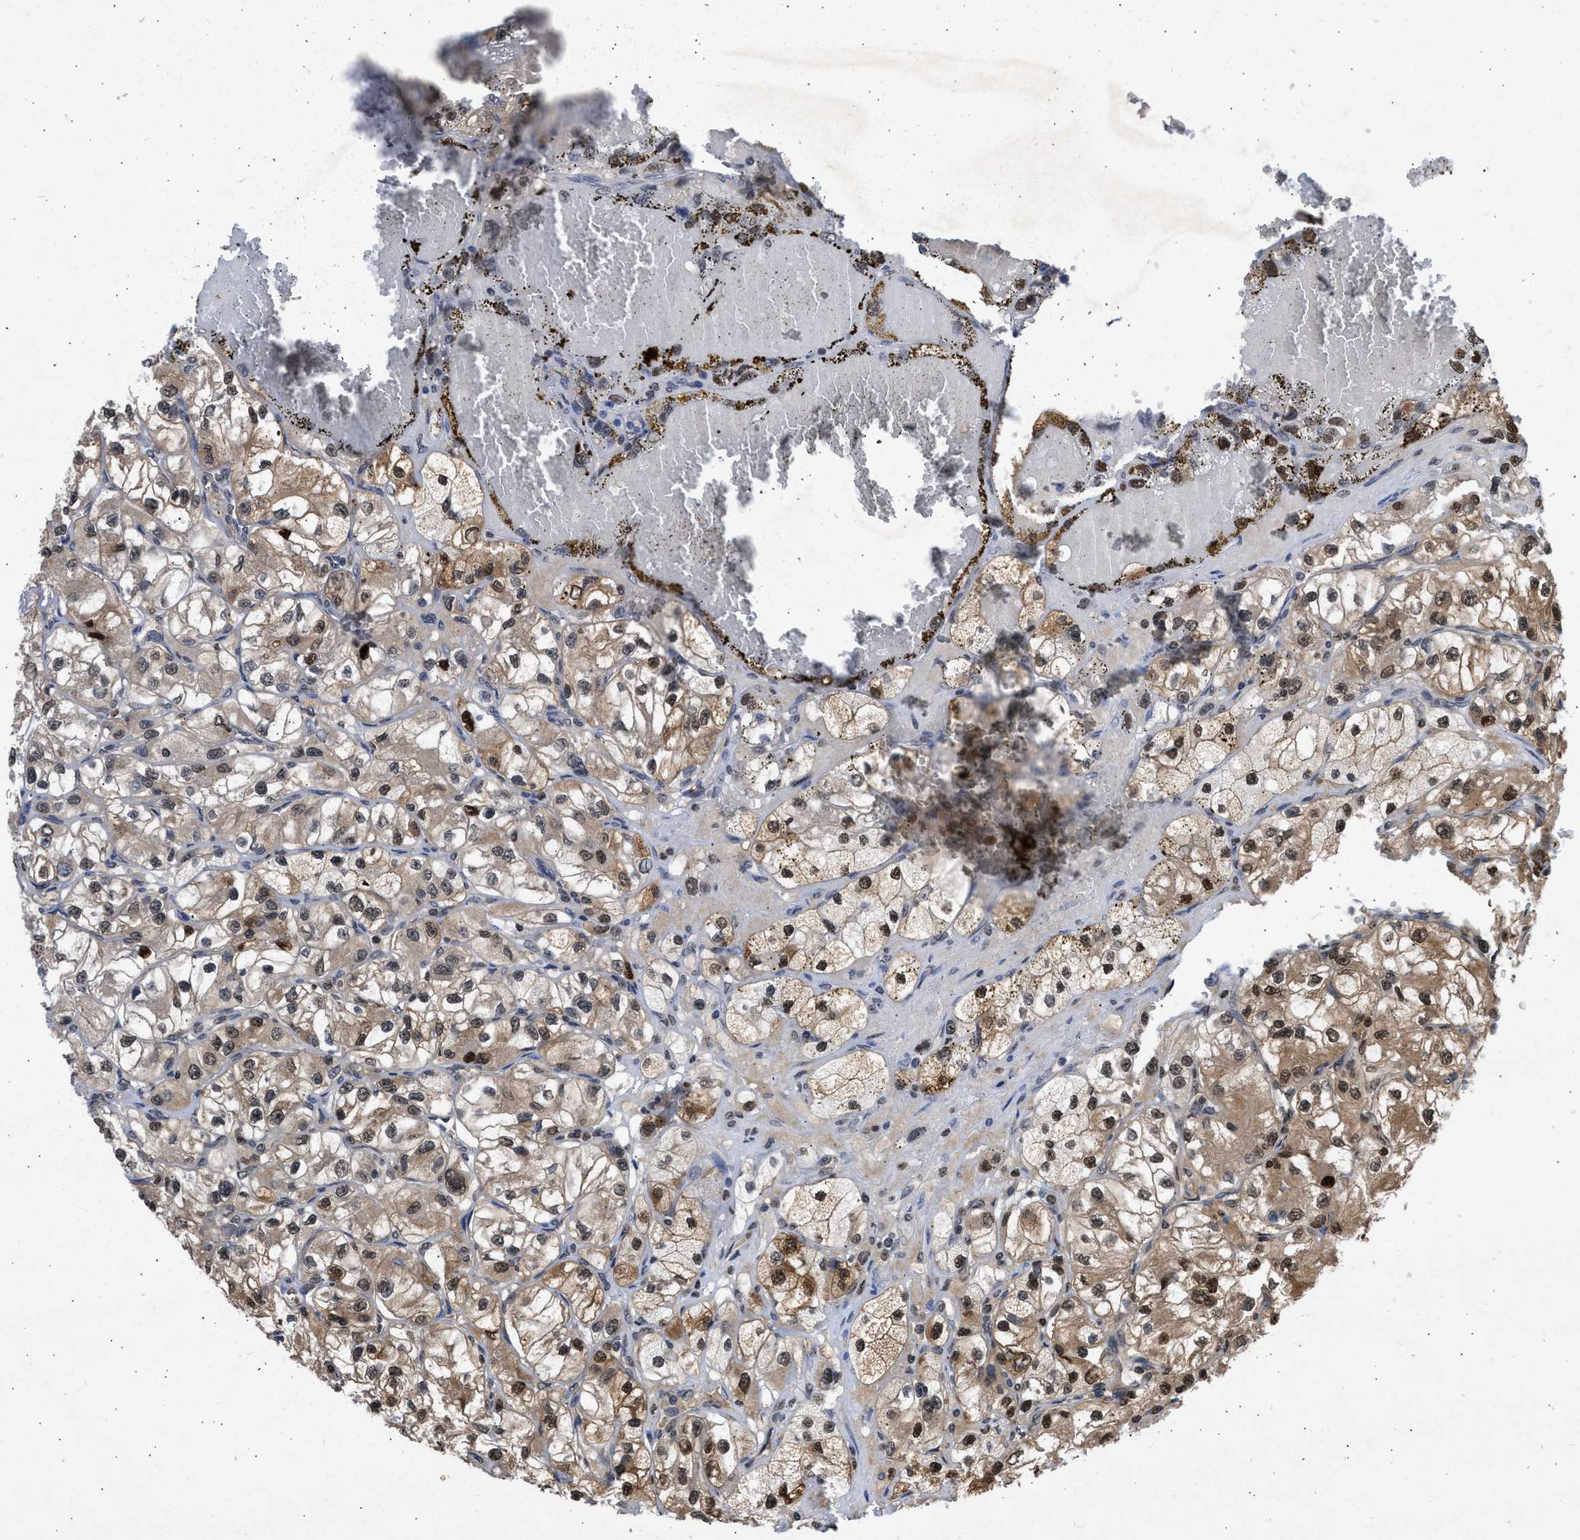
{"staining": {"intensity": "moderate", "quantity": ">75%", "location": "cytoplasmic/membranous,nuclear"}, "tissue": "renal cancer", "cell_type": "Tumor cells", "image_type": "cancer", "snomed": [{"axis": "morphology", "description": "Adenocarcinoma, NOS"}, {"axis": "topography", "description": "Kidney"}], "caption": "Renal adenocarcinoma stained with a protein marker reveals moderate staining in tumor cells.", "gene": "NUP35", "patient": {"sex": "female", "age": 57}}